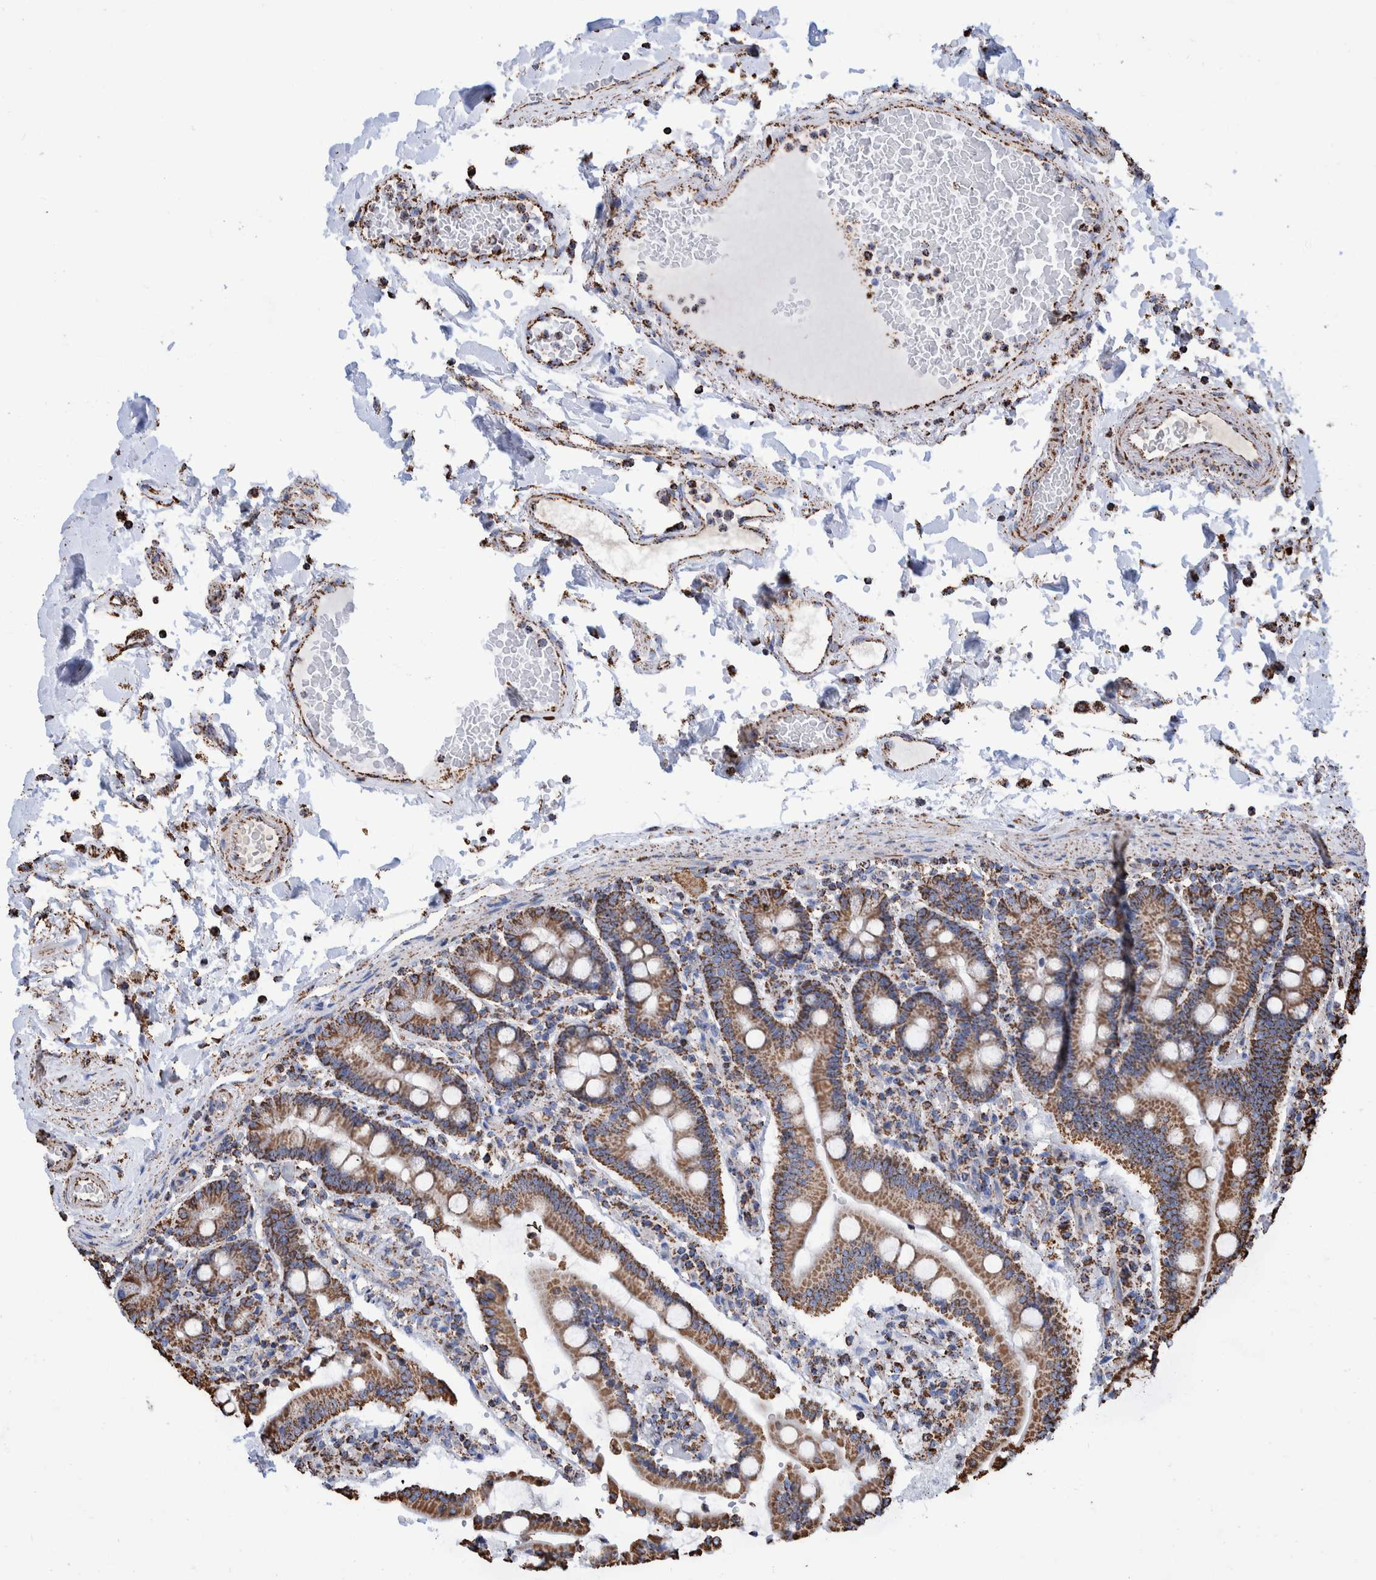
{"staining": {"intensity": "strong", "quantity": ">75%", "location": "cytoplasmic/membranous"}, "tissue": "duodenum", "cell_type": "Glandular cells", "image_type": "normal", "snomed": [{"axis": "morphology", "description": "Normal tissue, NOS"}, {"axis": "topography", "description": "Small intestine, NOS"}], "caption": "Normal duodenum reveals strong cytoplasmic/membranous expression in about >75% of glandular cells, visualized by immunohistochemistry.", "gene": "VPS26C", "patient": {"sex": "female", "age": 71}}